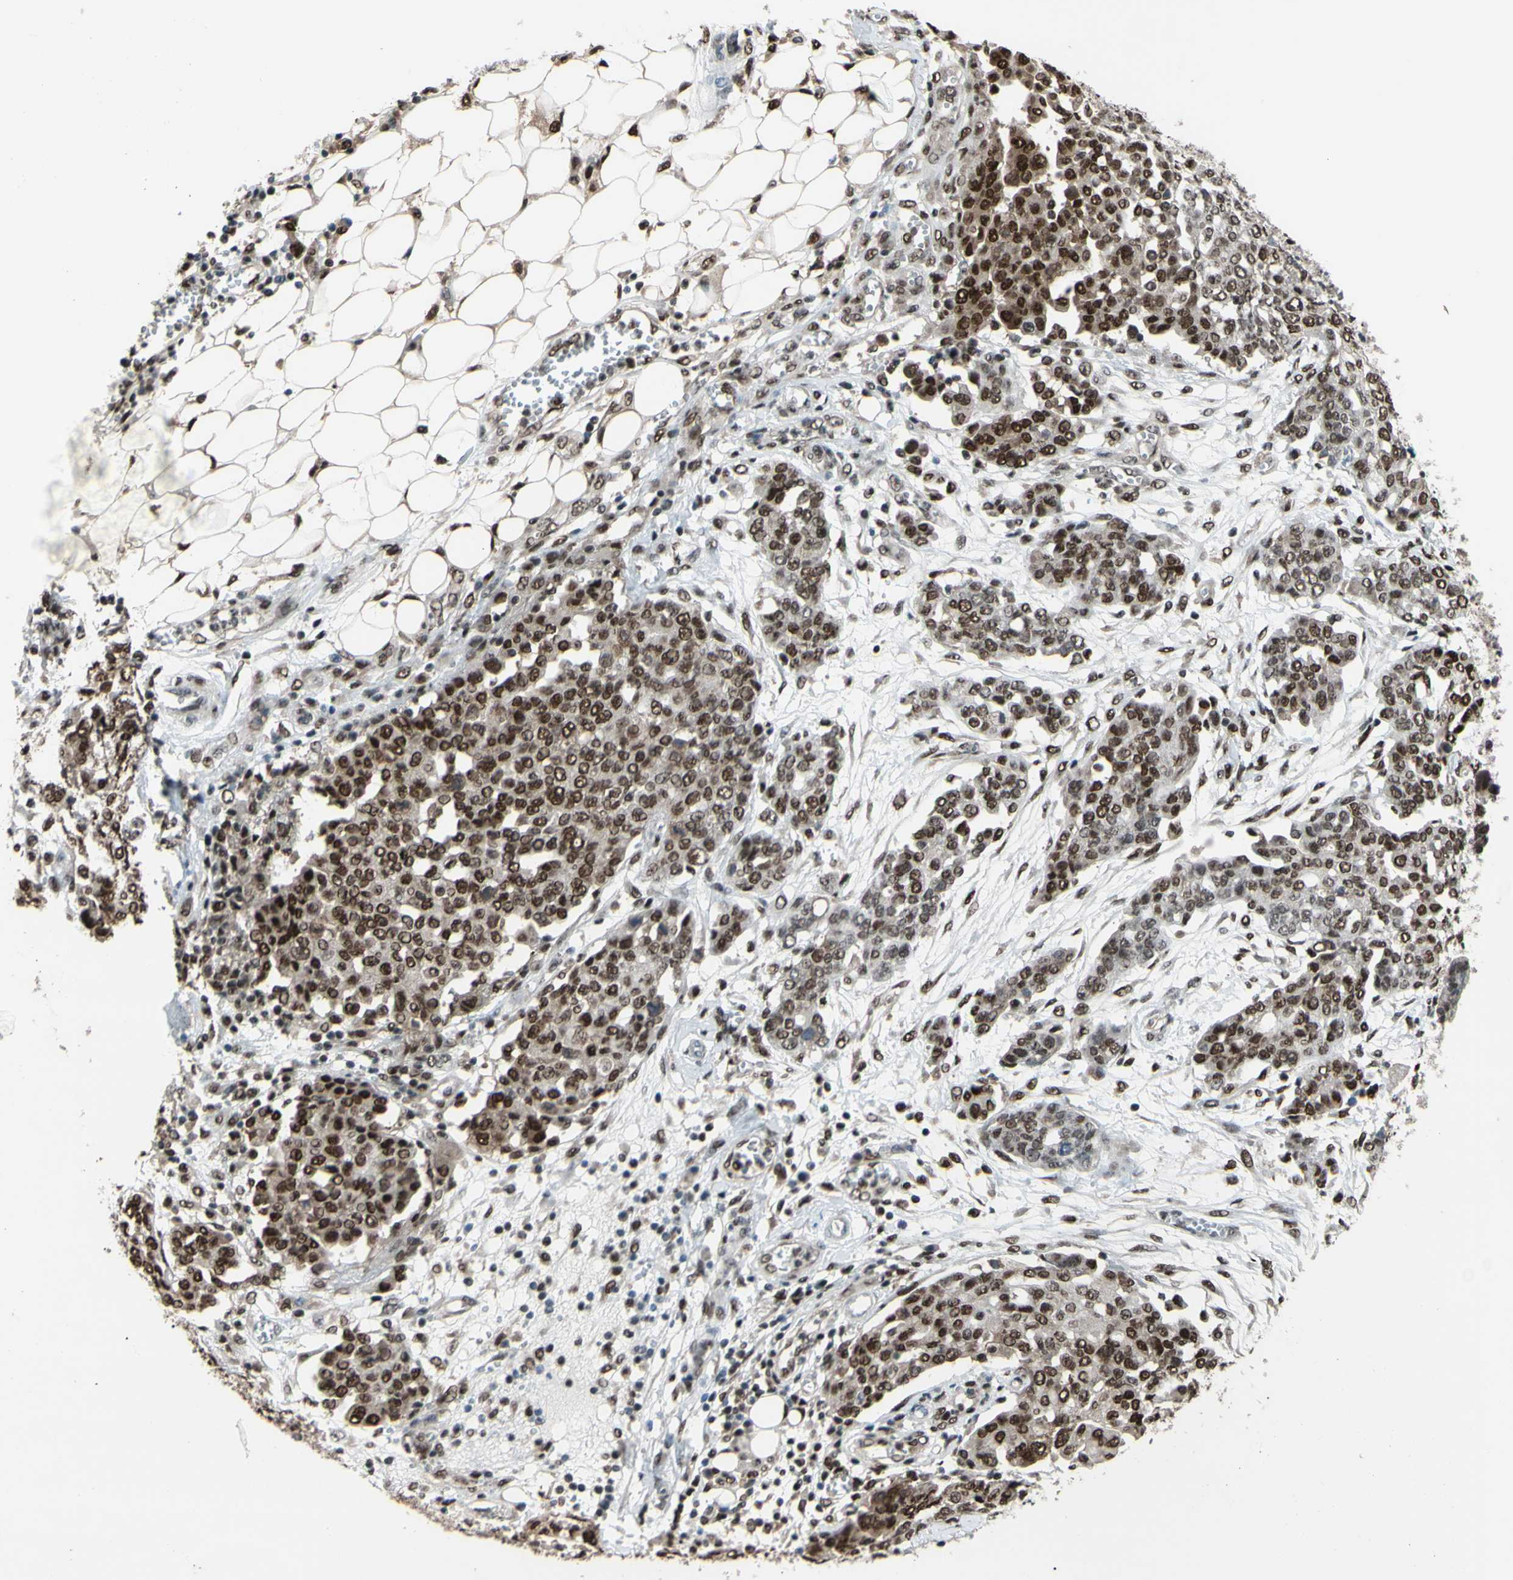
{"staining": {"intensity": "moderate", "quantity": ">75%", "location": "cytoplasmic/membranous,nuclear"}, "tissue": "ovarian cancer", "cell_type": "Tumor cells", "image_type": "cancer", "snomed": [{"axis": "morphology", "description": "Cystadenocarcinoma, serous, NOS"}, {"axis": "topography", "description": "Soft tissue"}, {"axis": "topography", "description": "Ovary"}], "caption": "Protein expression analysis of human serous cystadenocarcinoma (ovarian) reveals moderate cytoplasmic/membranous and nuclear expression in approximately >75% of tumor cells.", "gene": "FKBP5", "patient": {"sex": "female", "age": 57}}